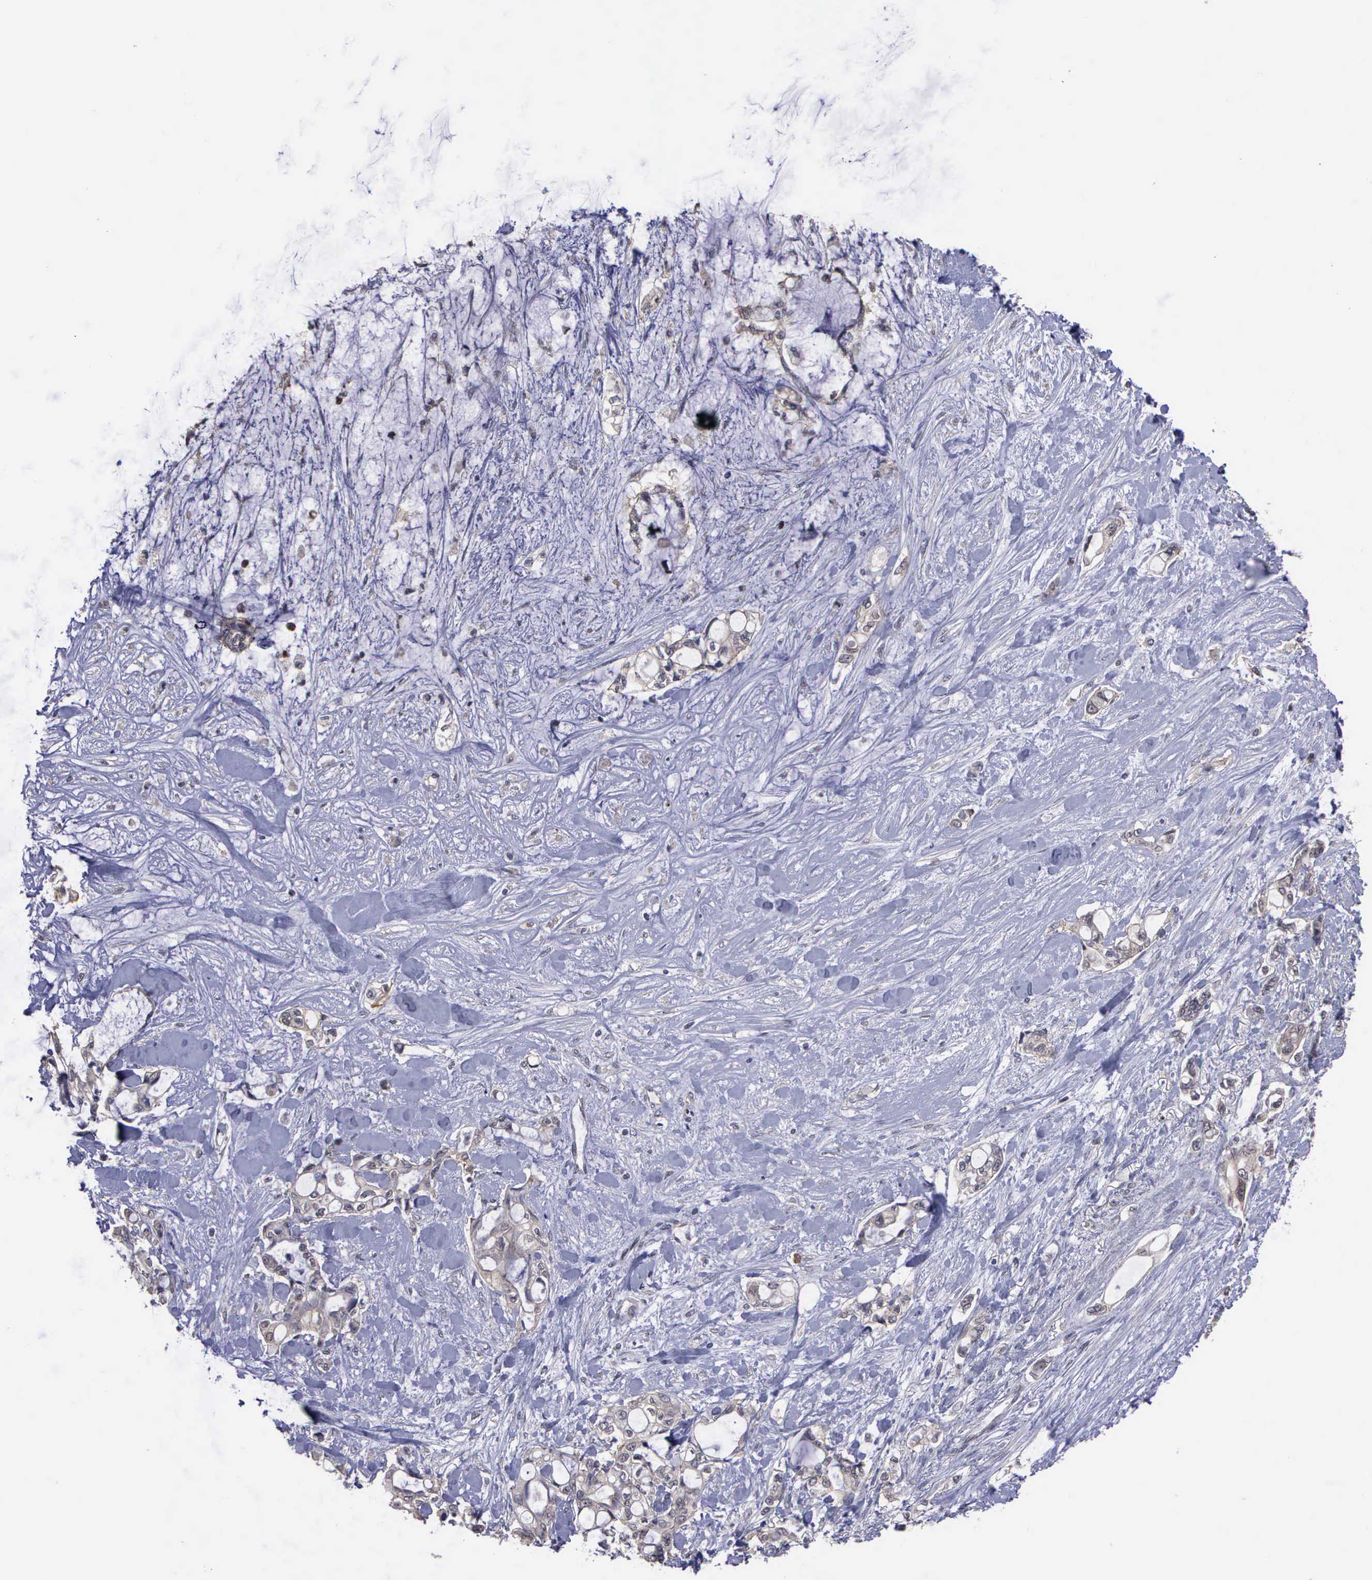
{"staining": {"intensity": "weak", "quantity": "25%-75%", "location": "cytoplasmic/membranous"}, "tissue": "pancreatic cancer", "cell_type": "Tumor cells", "image_type": "cancer", "snomed": [{"axis": "morphology", "description": "Adenocarcinoma, NOS"}, {"axis": "topography", "description": "Pancreas"}], "caption": "High-power microscopy captured an immunohistochemistry (IHC) histopathology image of pancreatic cancer (adenocarcinoma), revealing weak cytoplasmic/membranous expression in approximately 25%-75% of tumor cells.", "gene": "MAP3K9", "patient": {"sex": "female", "age": 70}}